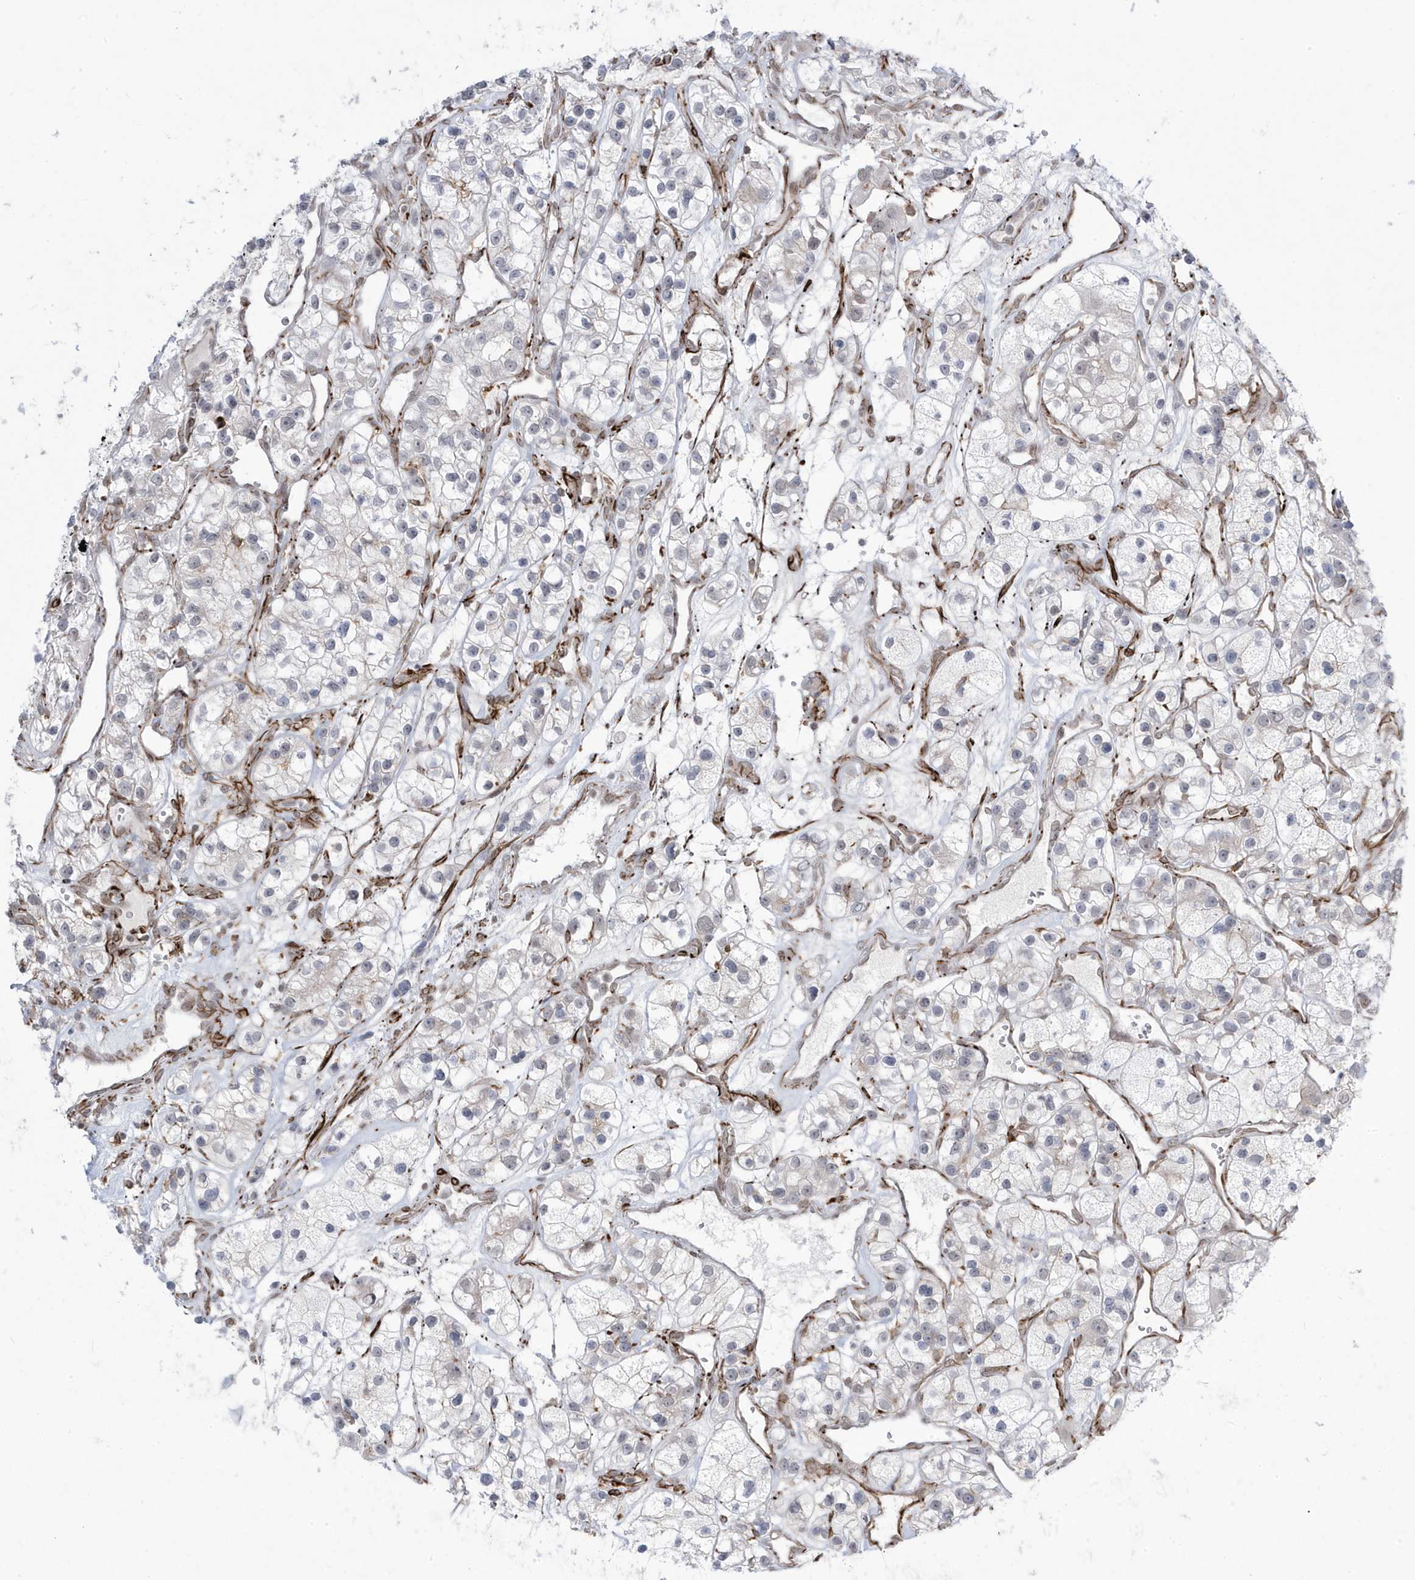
{"staining": {"intensity": "negative", "quantity": "none", "location": "none"}, "tissue": "renal cancer", "cell_type": "Tumor cells", "image_type": "cancer", "snomed": [{"axis": "morphology", "description": "Adenocarcinoma, NOS"}, {"axis": "topography", "description": "Kidney"}], "caption": "Immunohistochemistry micrograph of adenocarcinoma (renal) stained for a protein (brown), which reveals no staining in tumor cells.", "gene": "ADAMTSL3", "patient": {"sex": "female", "age": 57}}